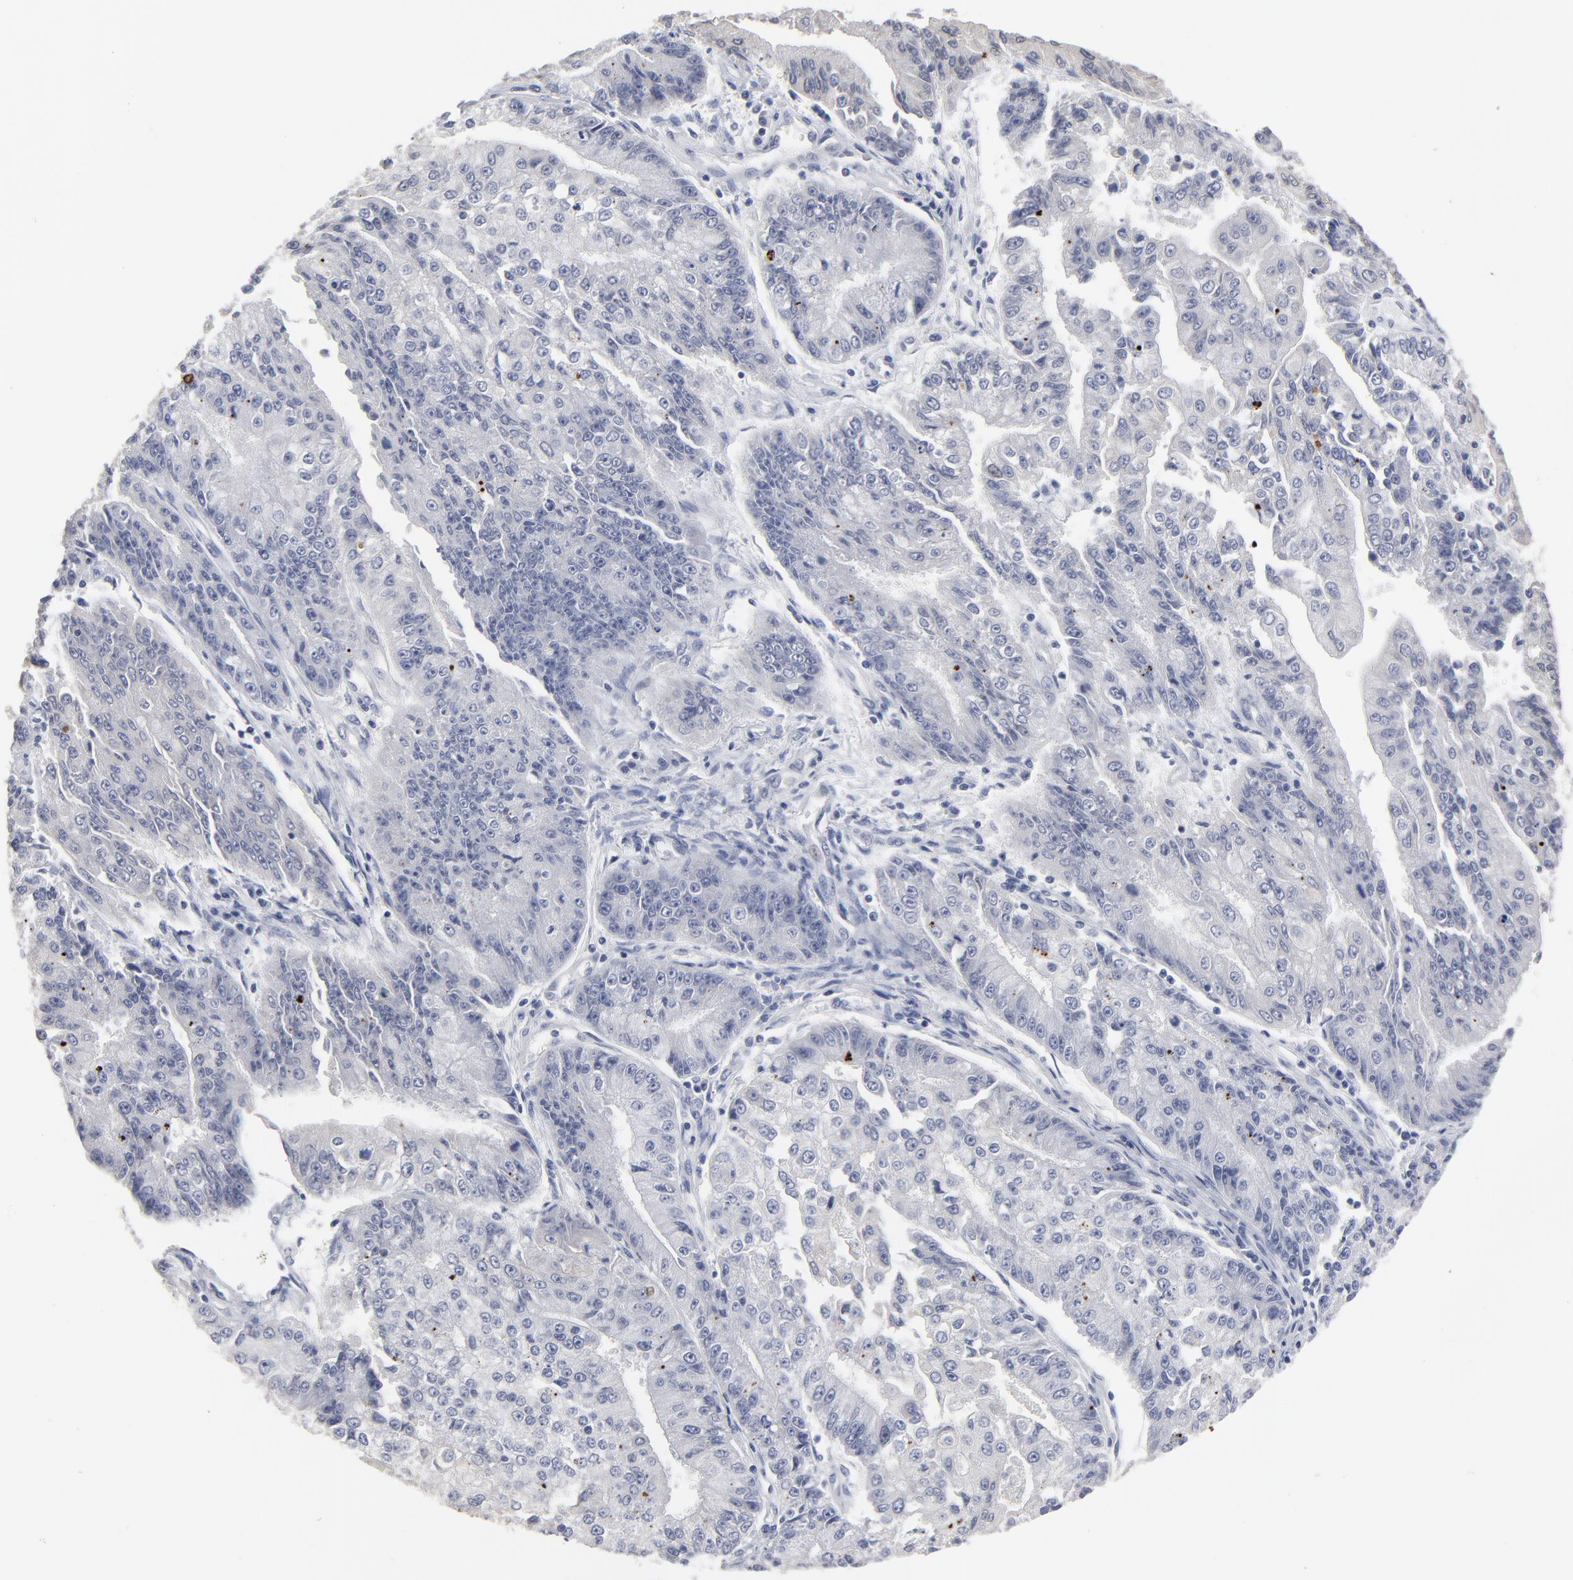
{"staining": {"intensity": "negative", "quantity": "none", "location": "none"}, "tissue": "endometrial cancer", "cell_type": "Tumor cells", "image_type": "cancer", "snomed": [{"axis": "morphology", "description": "Adenocarcinoma, NOS"}, {"axis": "topography", "description": "Endometrium"}], "caption": "Protein analysis of adenocarcinoma (endometrial) reveals no significant positivity in tumor cells.", "gene": "SYNE2", "patient": {"sex": "female", "age": 75}}